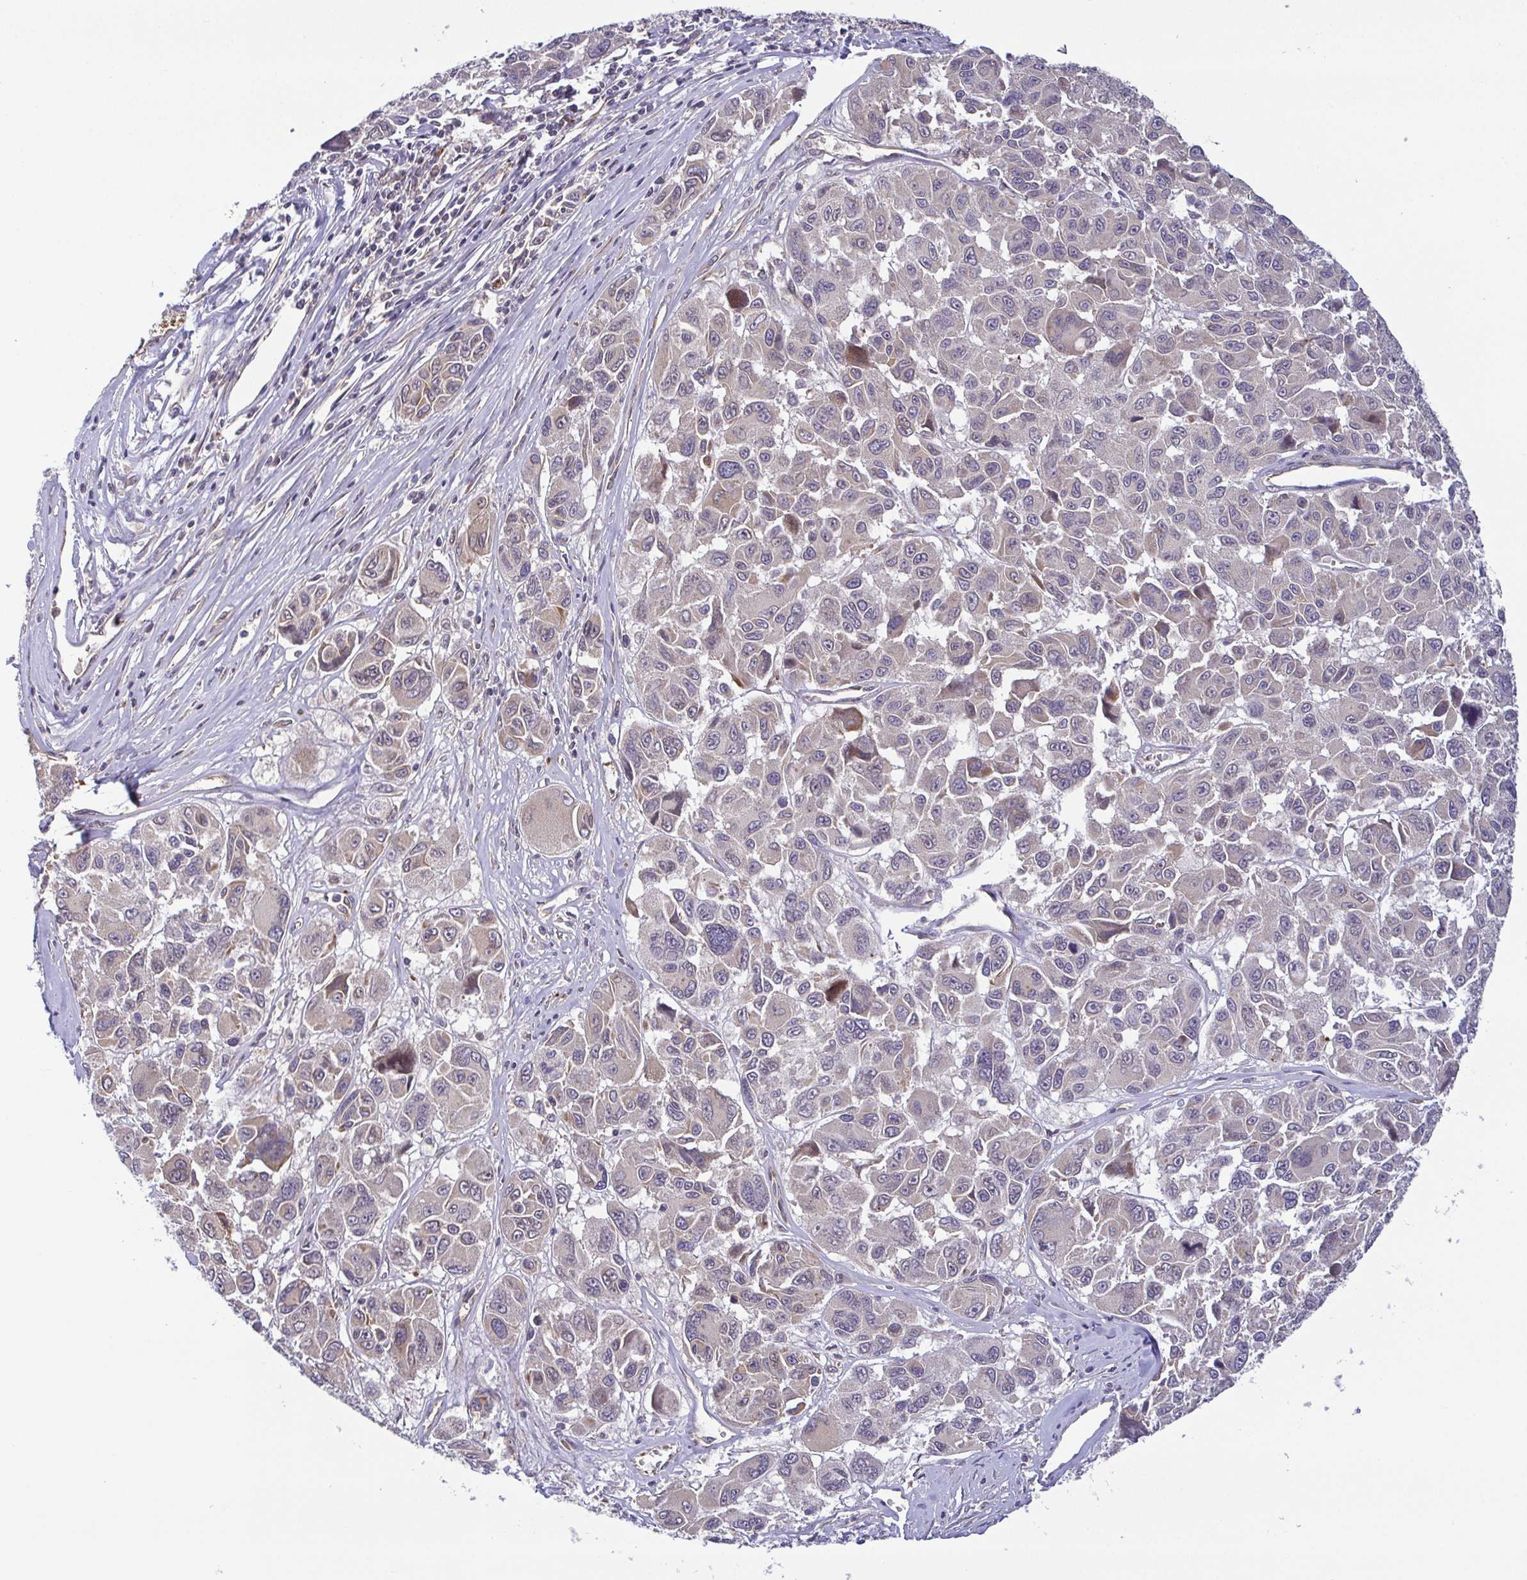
{"staining": {"intensity": "weak", "quantity": "<25%", "location": "cytoplasmic/membranous"}, "tissue": "melanoma", "cell_type": "Tumor cells", "image_type": "cancer", "snomed": [{"axis": "morphology", "description": "Malignant melanoma, NOS"}, {"axis": "topography", "description": "Skin"}], "caption": "DAB (3,3'-diaminobenzidine) immunohistochemical staining of melanoma exhibits no significant staining in tumor cells.", "gene": "OSBPL7", "patient": {"sex": "female", "age": 66}}